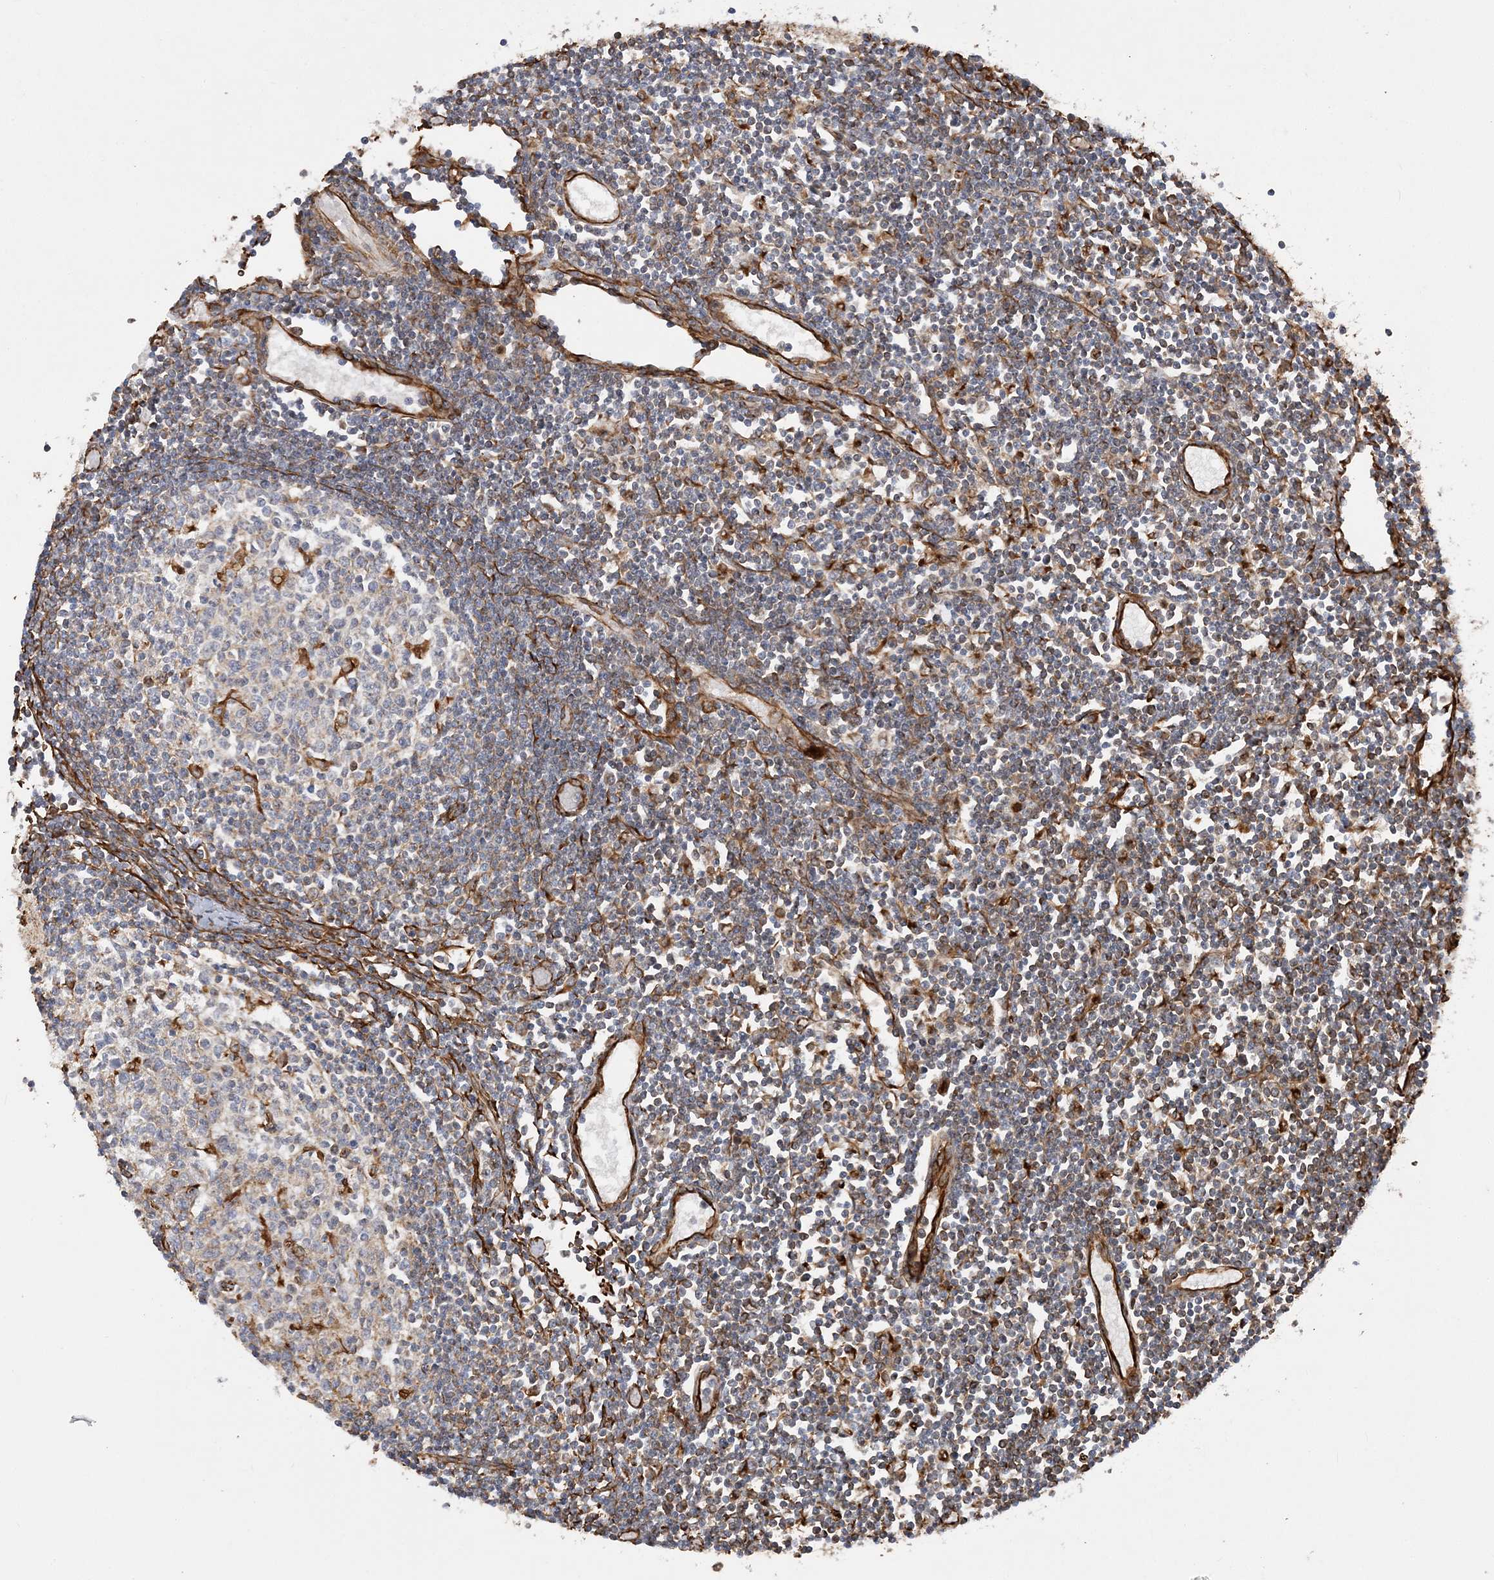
{"staining": {"intensity": "moderate", "quantity": "<25%", "location": "cytoplasmic/membranous"}, "tissue": "lymph node", "cell_type": "Germinal center cells", "image_type": "normal", "snomed": [{"axis": "morphology", "description": "Normal tissue, NOS"}, {"axis": "topography", "description": "Lymph node"}], "caption": "IHC (DAB) staining of benign human lymph node exhibits moderate cytoplasmic/membranous protein staining in about <25% of germinal center cells.", "gene": "FAM114A2", "patient": {"sex": "female", "age": 11}}